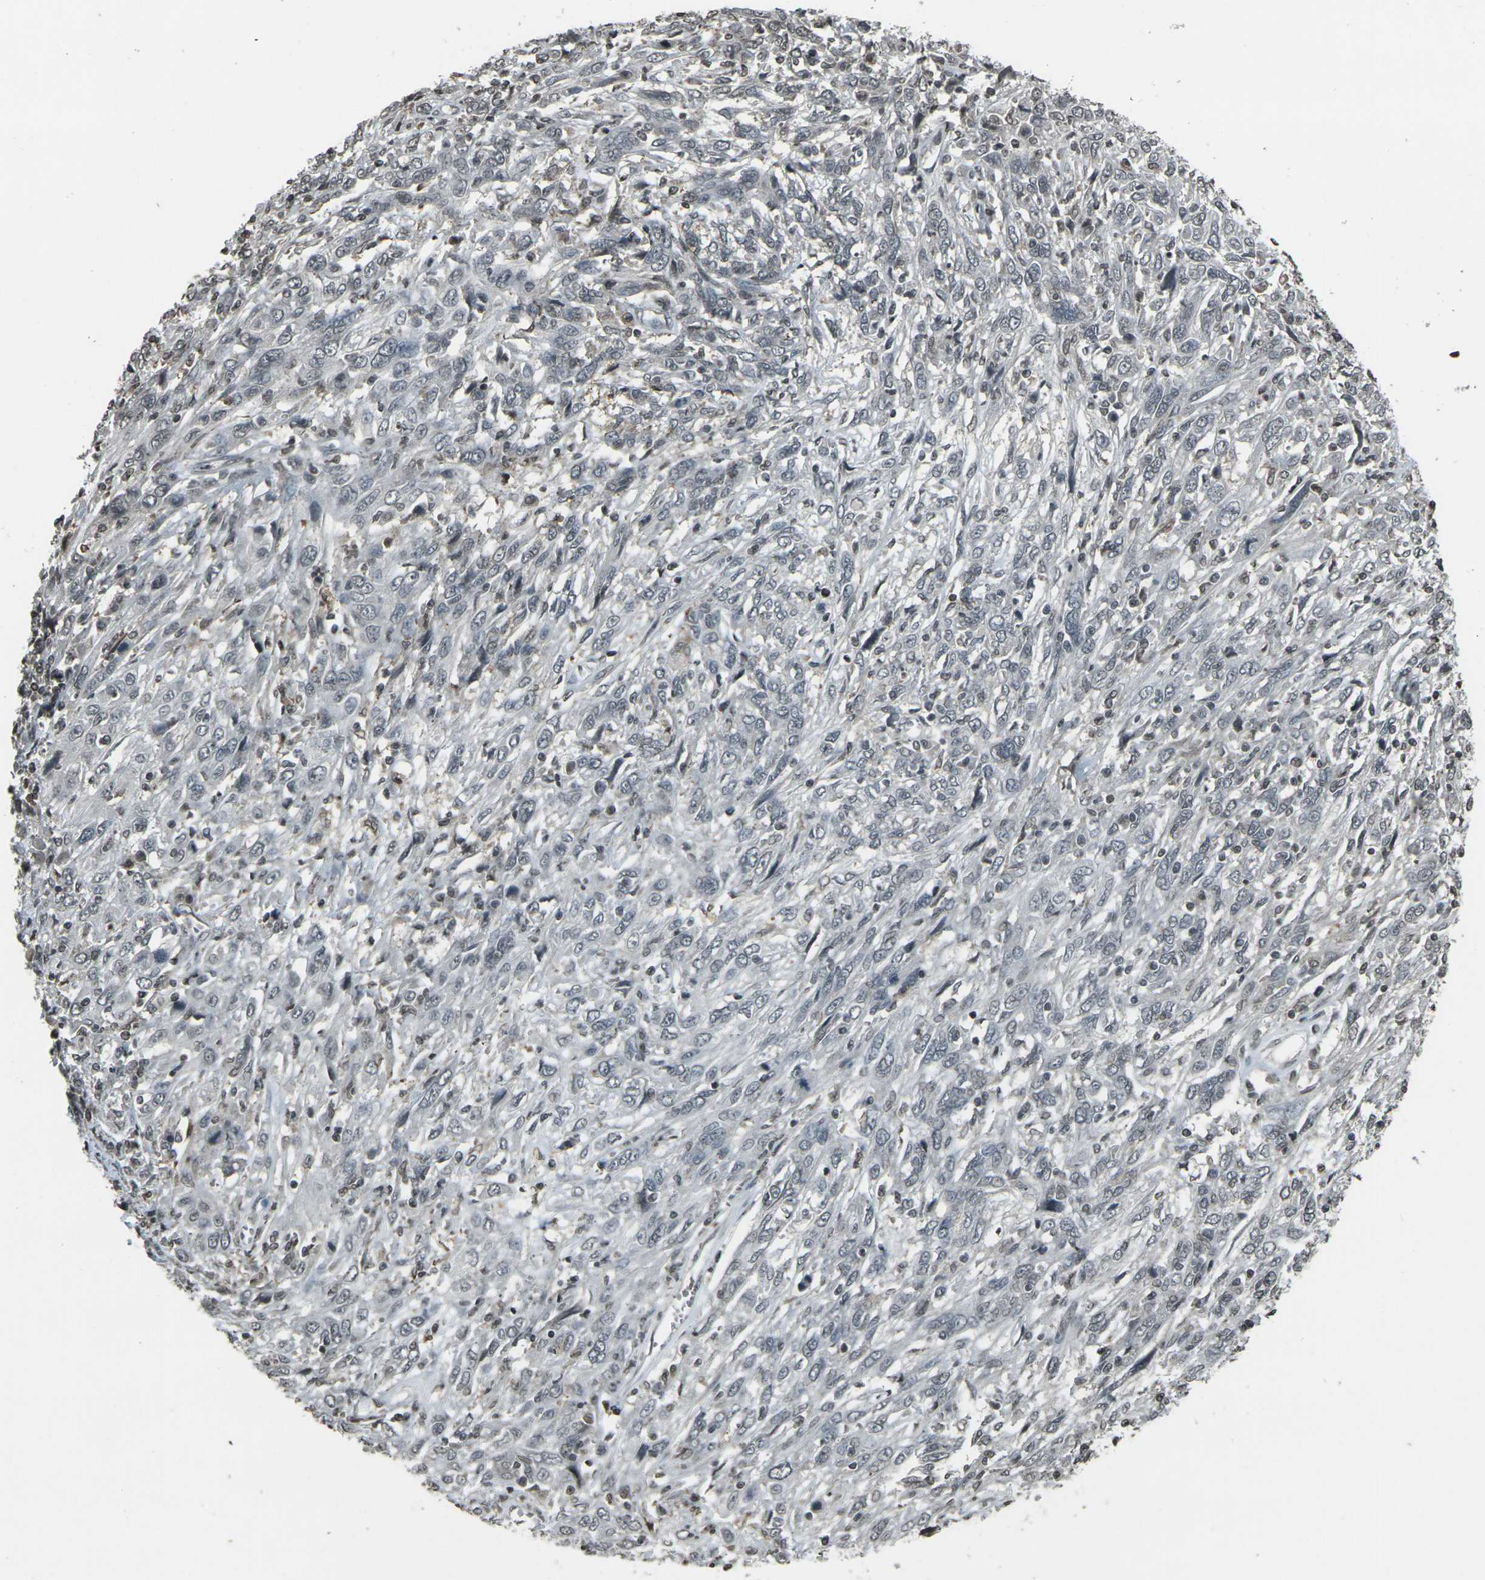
{"staining": {"intensity": "negative", "quantity": "none", "location": "none"}, "tissue": "cervical cancer", "cell_type": "Tumor cells", "image_type": "cancer", "snomed": [{"axis": "morphology", "description": "Squamous cell carcinoma, NOS"}, {"axis": "topography", "description": "Cervix"}], "caption": "DAB immunohistochemical staining of squamous cell carcinoma (cervical) displays no significant positivity in tumor cells.", "gene": "PRPF8", "patient": {"sex": "female", "age": 46}}